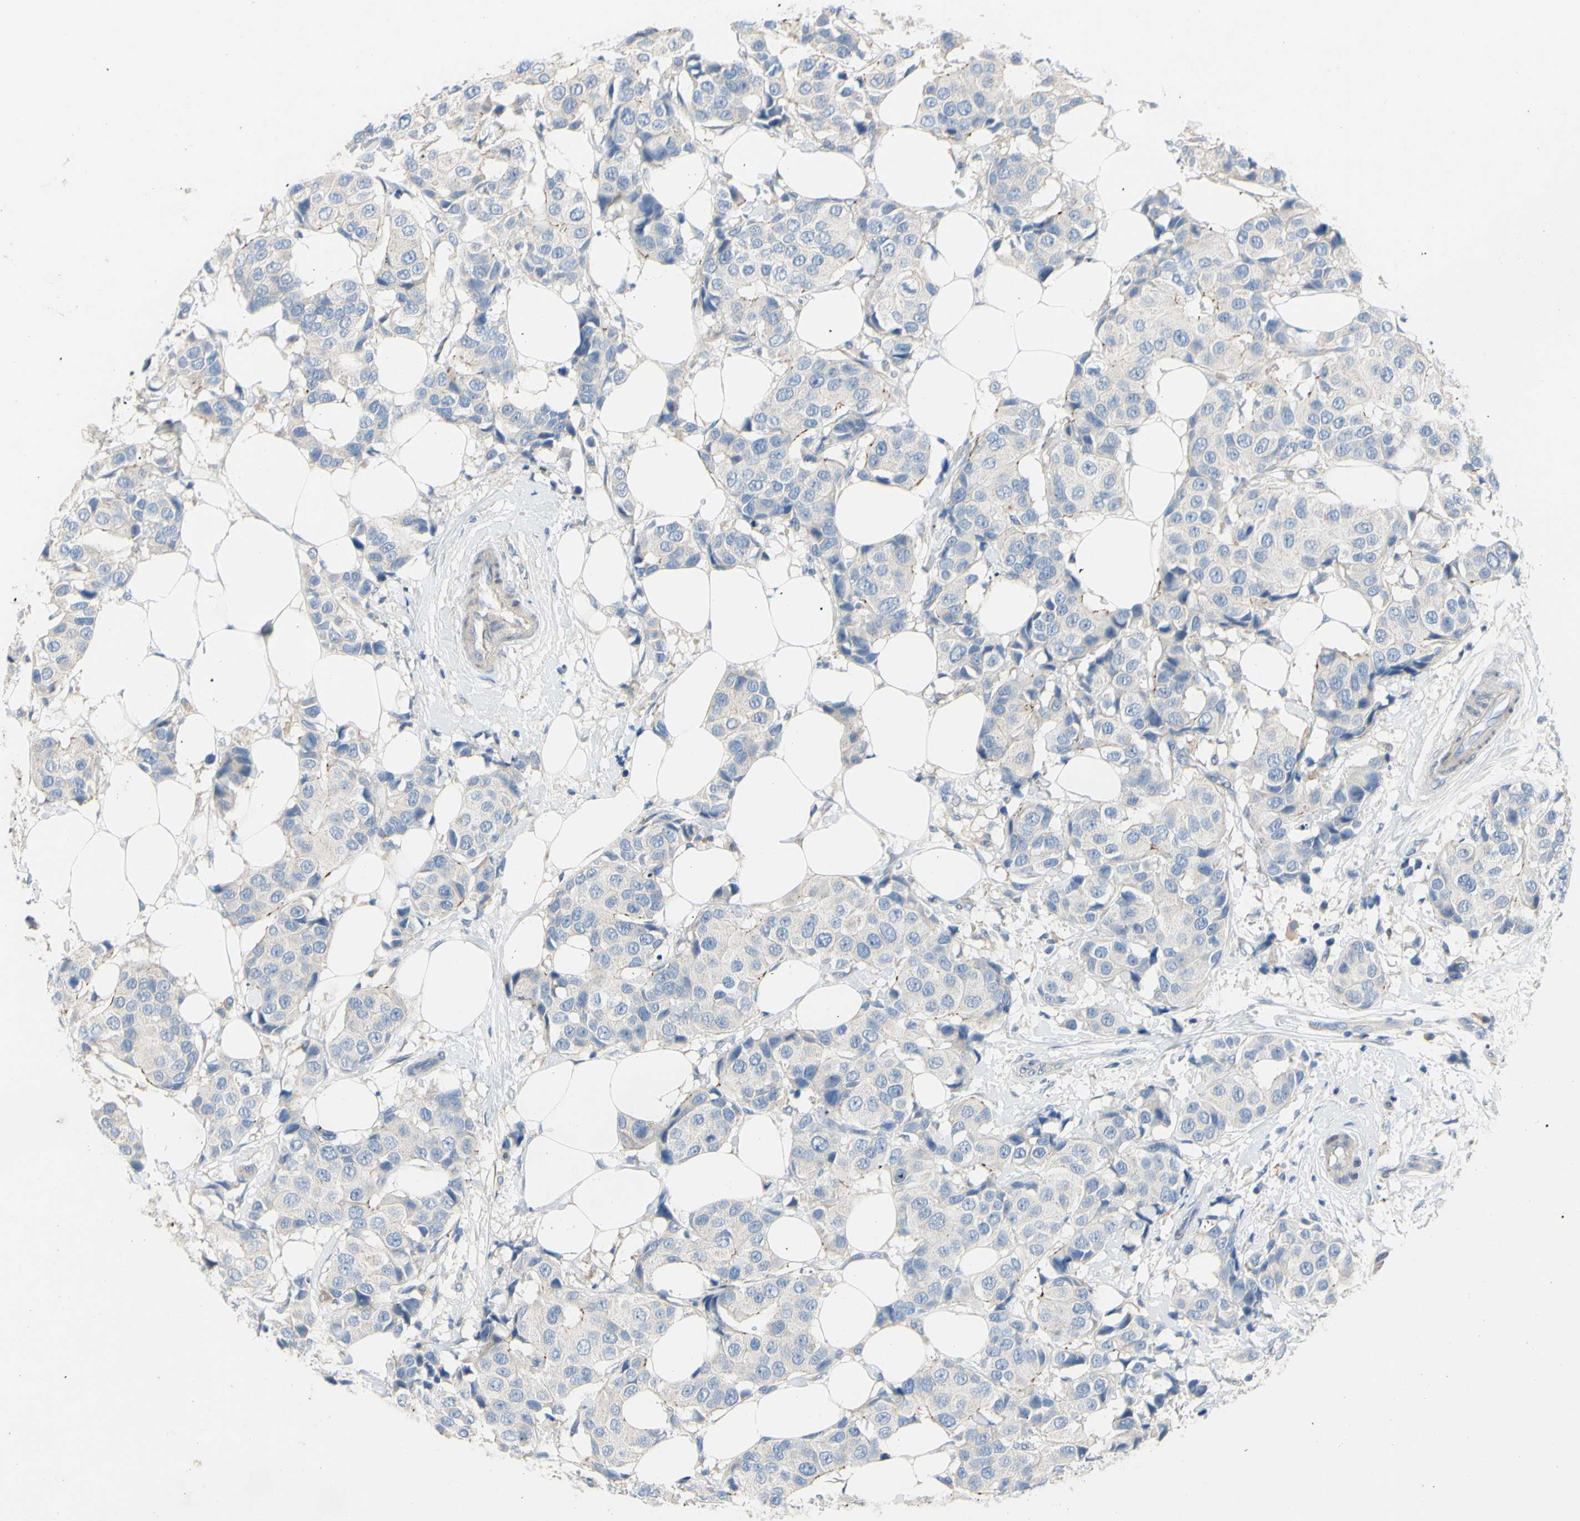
{"staining": {"intensity": "negative", "quantity": "none", "location": "none"}, "tissue": "breast cancer", "cell_type": "Tumor cells", "image_type": "cancer", "snomed": [{"axis": "morphology", "description": "Normal tissue, NOS"}, {"axis": "morphology", "description": "Duct carcinoma"}, {"axis": "topography", "description": "Breast"}], "caption": "Immunohistochemistry image of neoplastic tissue: human intraductal carcinoma (breast) stained with DAB (3,3'-diaminobenzidine) shows no significant protein positivity in tumor cells. (DAB immunohistochemistry (IHC), high magnification).", "gene": "TMEM59L", "patient": {"sex": "female", "age": 39}}